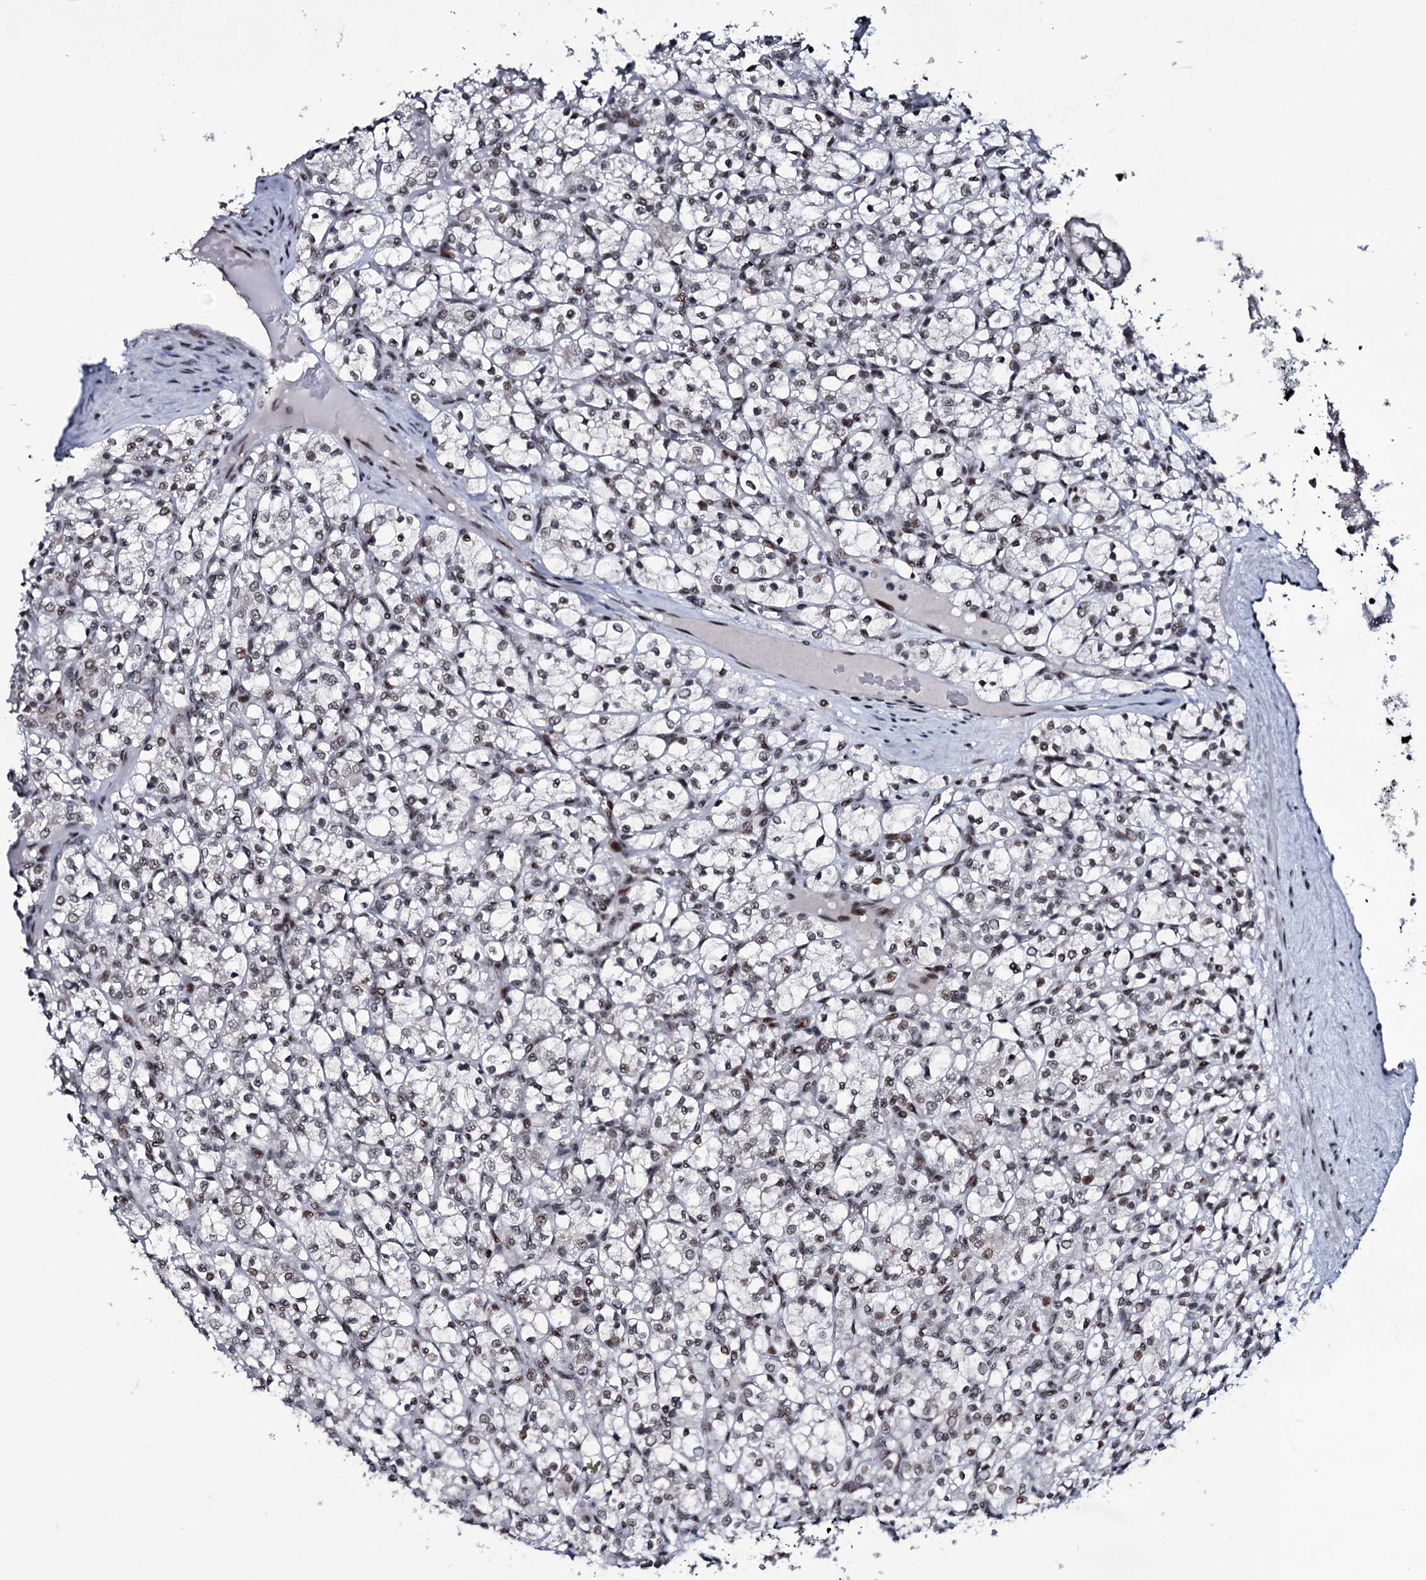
{"staining": {"intensity": "weak", "quantity": "25%-75%", "location": "nuclear"}, "tissue": "renal cancer", "cell_type": "Tumor cells", "image_type": "cancer", "snomed": [{"axis": "morphology", "description": "Adenocarcinoma, NOS"}, {"axis": "topography", "description": "Kidney"}], "caption": "Renal adenocarcinoma stained with immunohistochemistry shows weak nuclear positivity in about 25%-75% of tumor cells.", "gene": "ZMIZ2", "patient": {"sex": "female", "age": 69}}